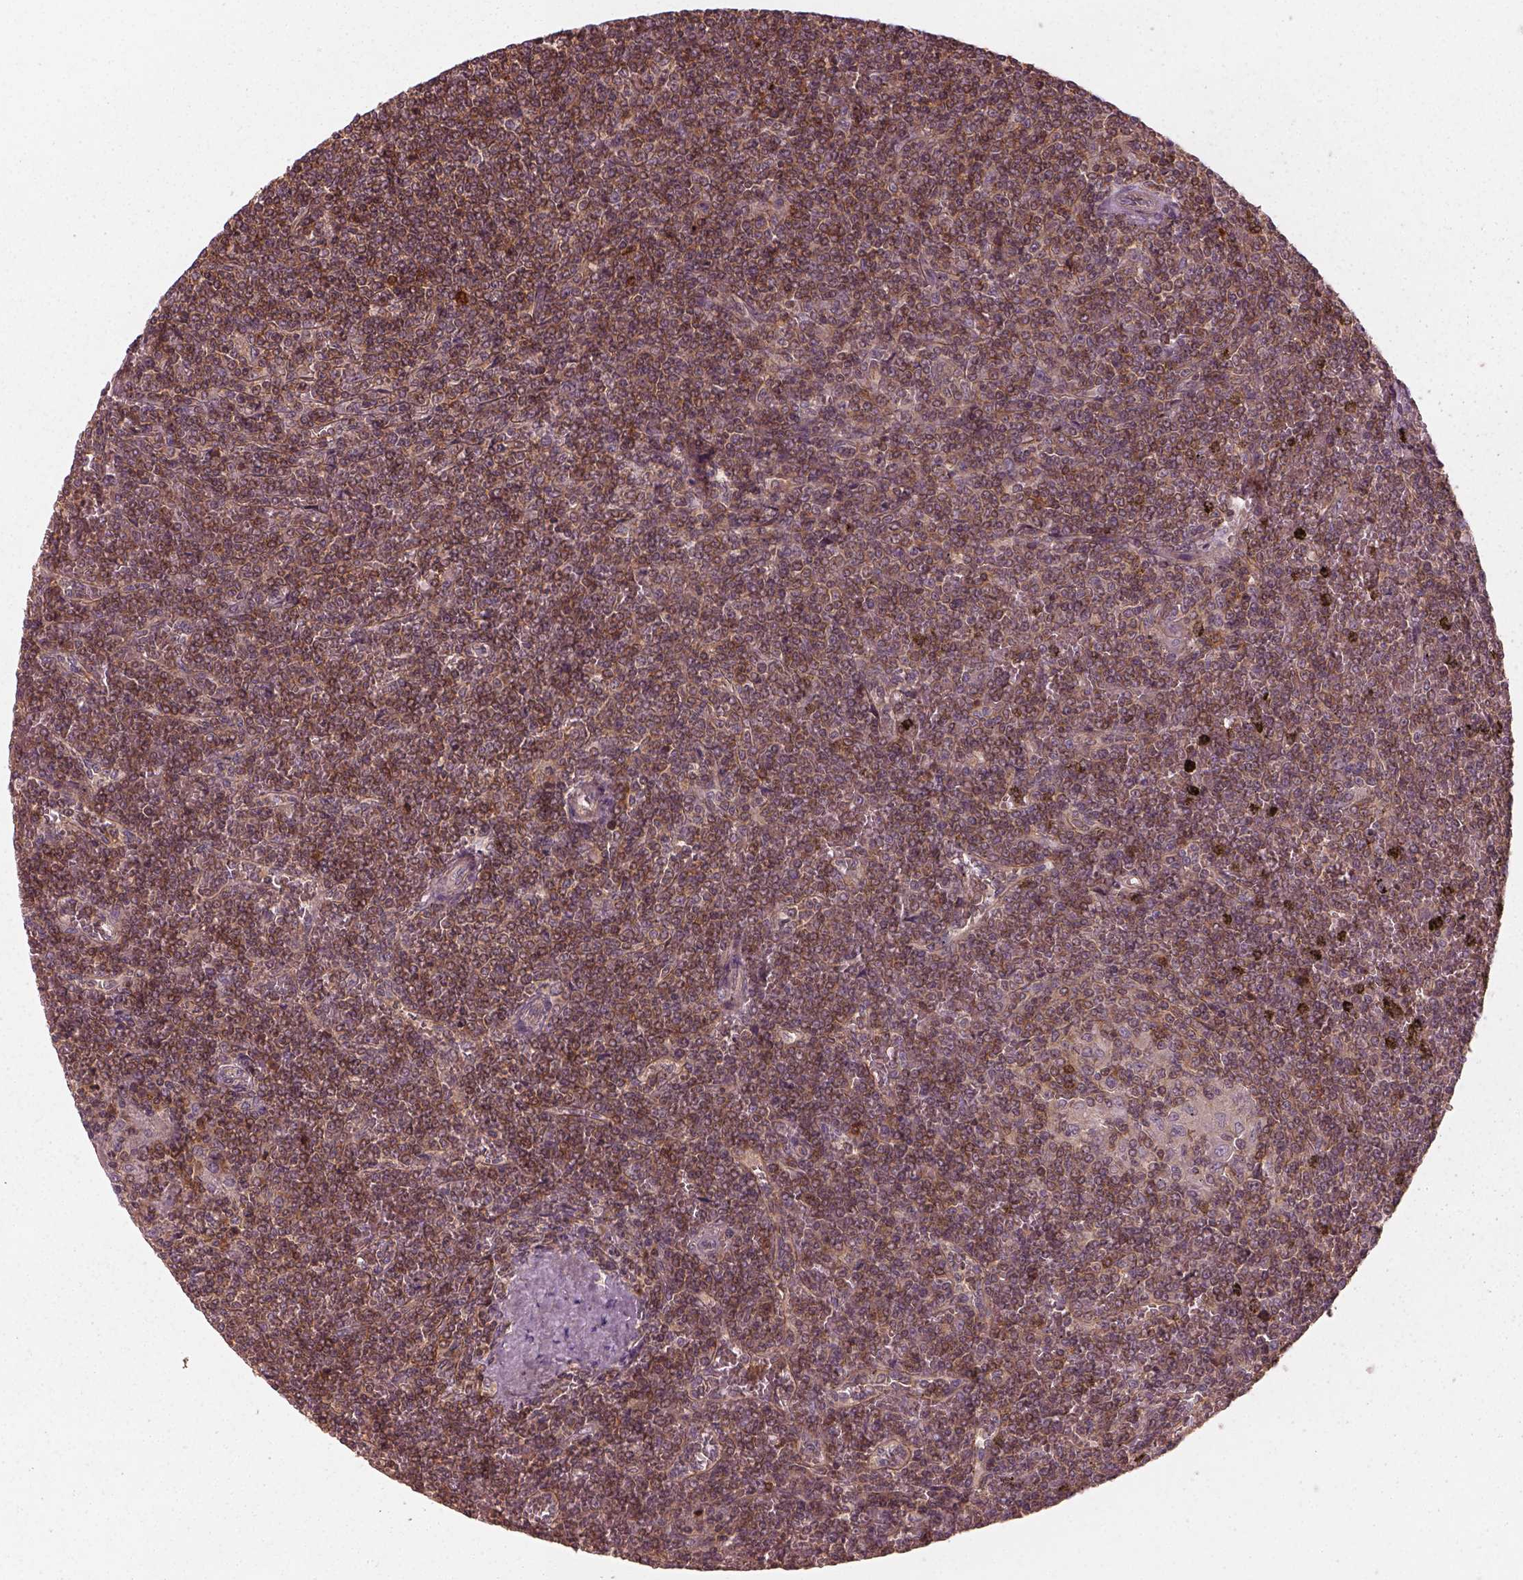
{"staining": {"intensity": "moderate", "quantity": ">75%", "location": "cytoplasmic/membranous"}, "tissue": "lymphoma", "cell_type": "Tumor cells", "image_type": "cancer", "snomed": [{"axis": "morphology", "description": "Malignant lymphoma, non-Hodgkin's type, Low grade"}, {"axis": "topography", "description": "Spleen"}], "caption": "DAB immunohistochemical staining of human lymphoma displays moderate cytoplasmic/membranous protein positivity in approximately >75% of tumor cells. (DAB (3,3'-diaminobenzidine) IHC, brown staining for protein, blue staining for nuclei).", "gene": "FAM107B", "patient": {"sex": "female", "age": 19}}